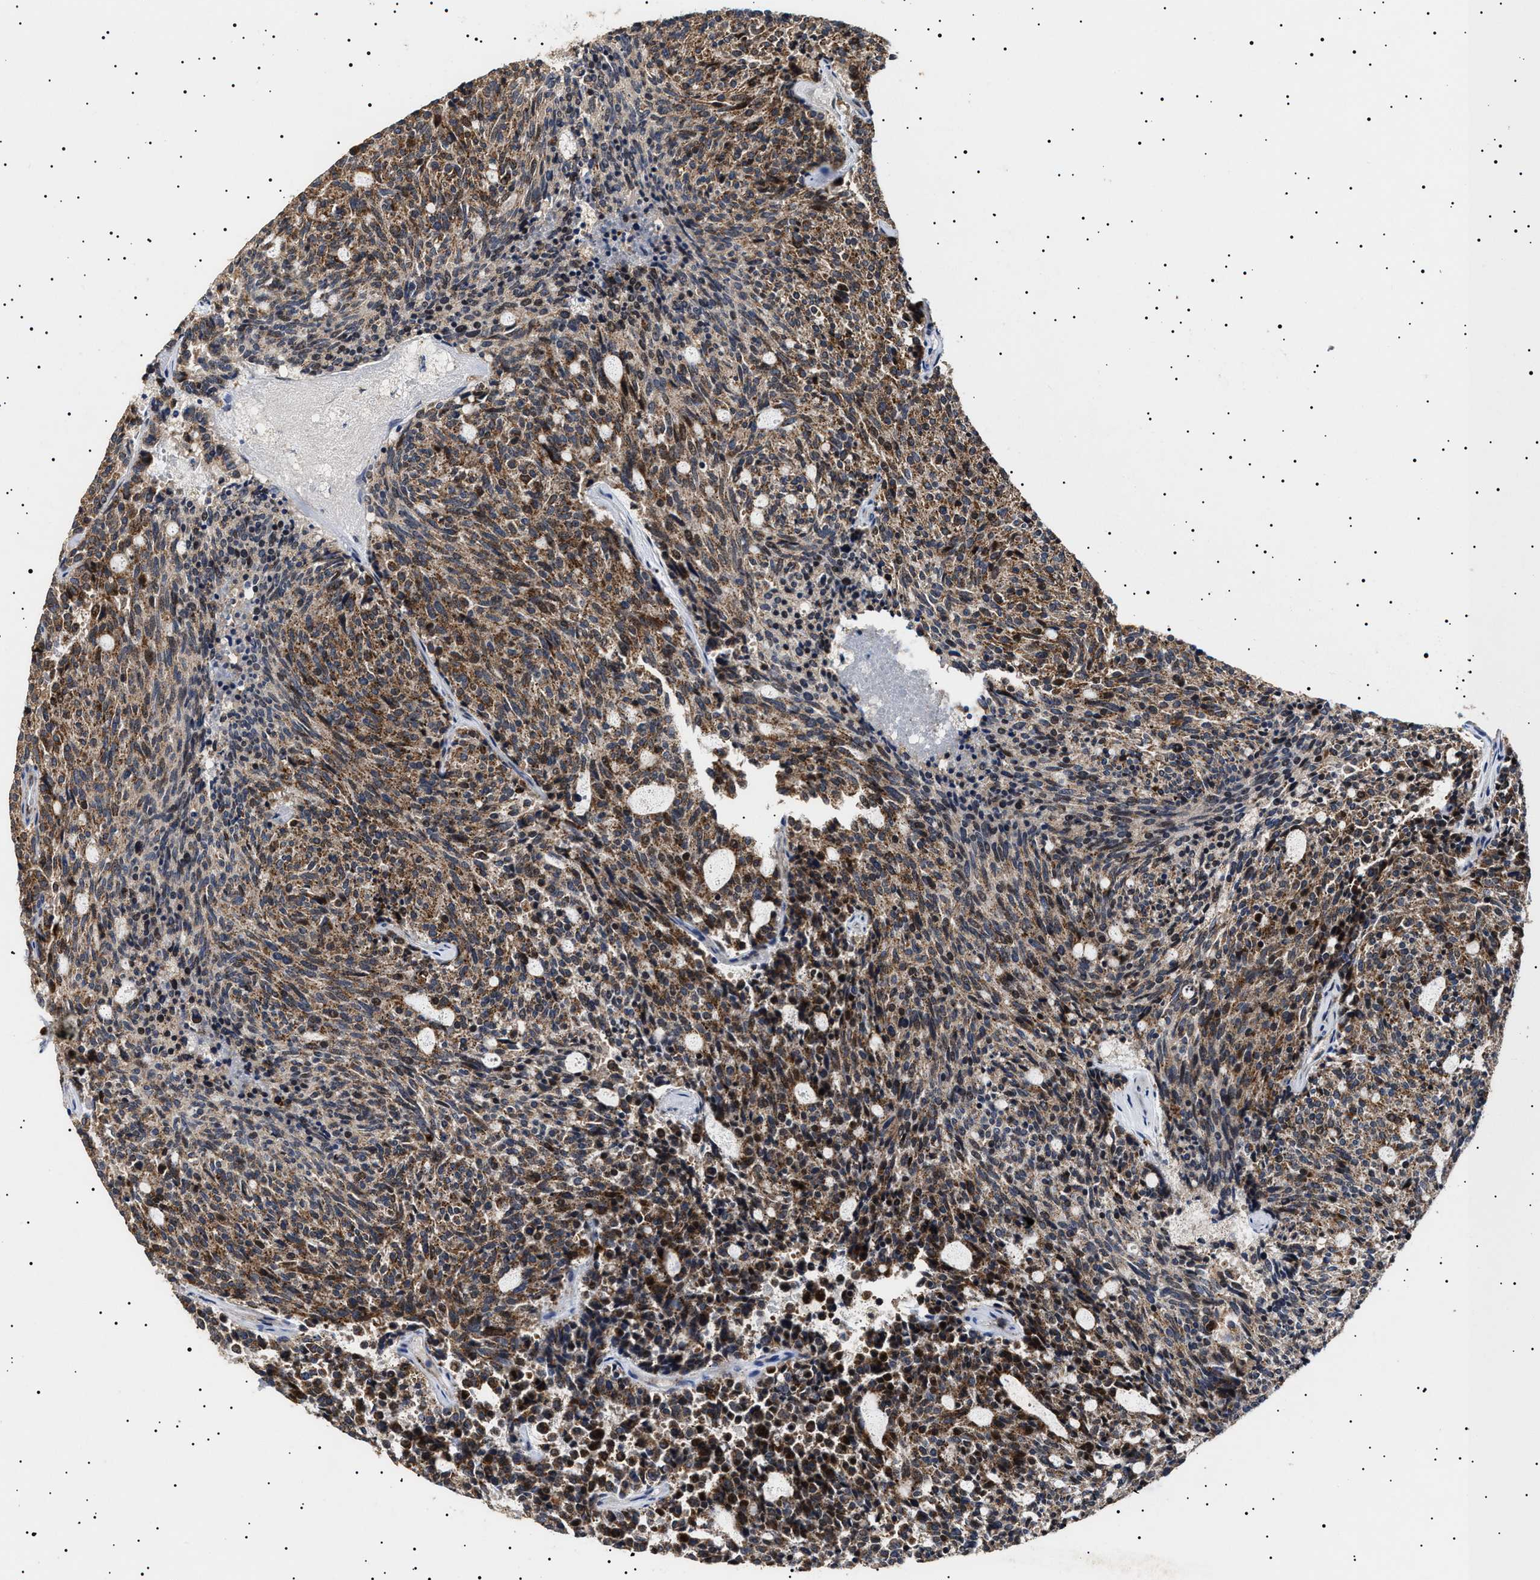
{"staining": {"intensity": "moderate", "quantity": ">75%", "location": "cytoplasmic/membranous"}, "tissue": "carcinoid", "cell_type": "Tumor cells", "image_type": "cancer", "snomed": [{"axis": "morphology", "description": "Carcinoid, malignant, NOS"}, {"axis": "topography", "description": "Pancreas"}], "caption": "The immunohistochemical stain highlights moderate cytoplasmic/membranous positivity in tumor cells of carcinoid (malignant) tissue.", "gene": "RAB34", "patient": {"sex": "female", "age": 54}}